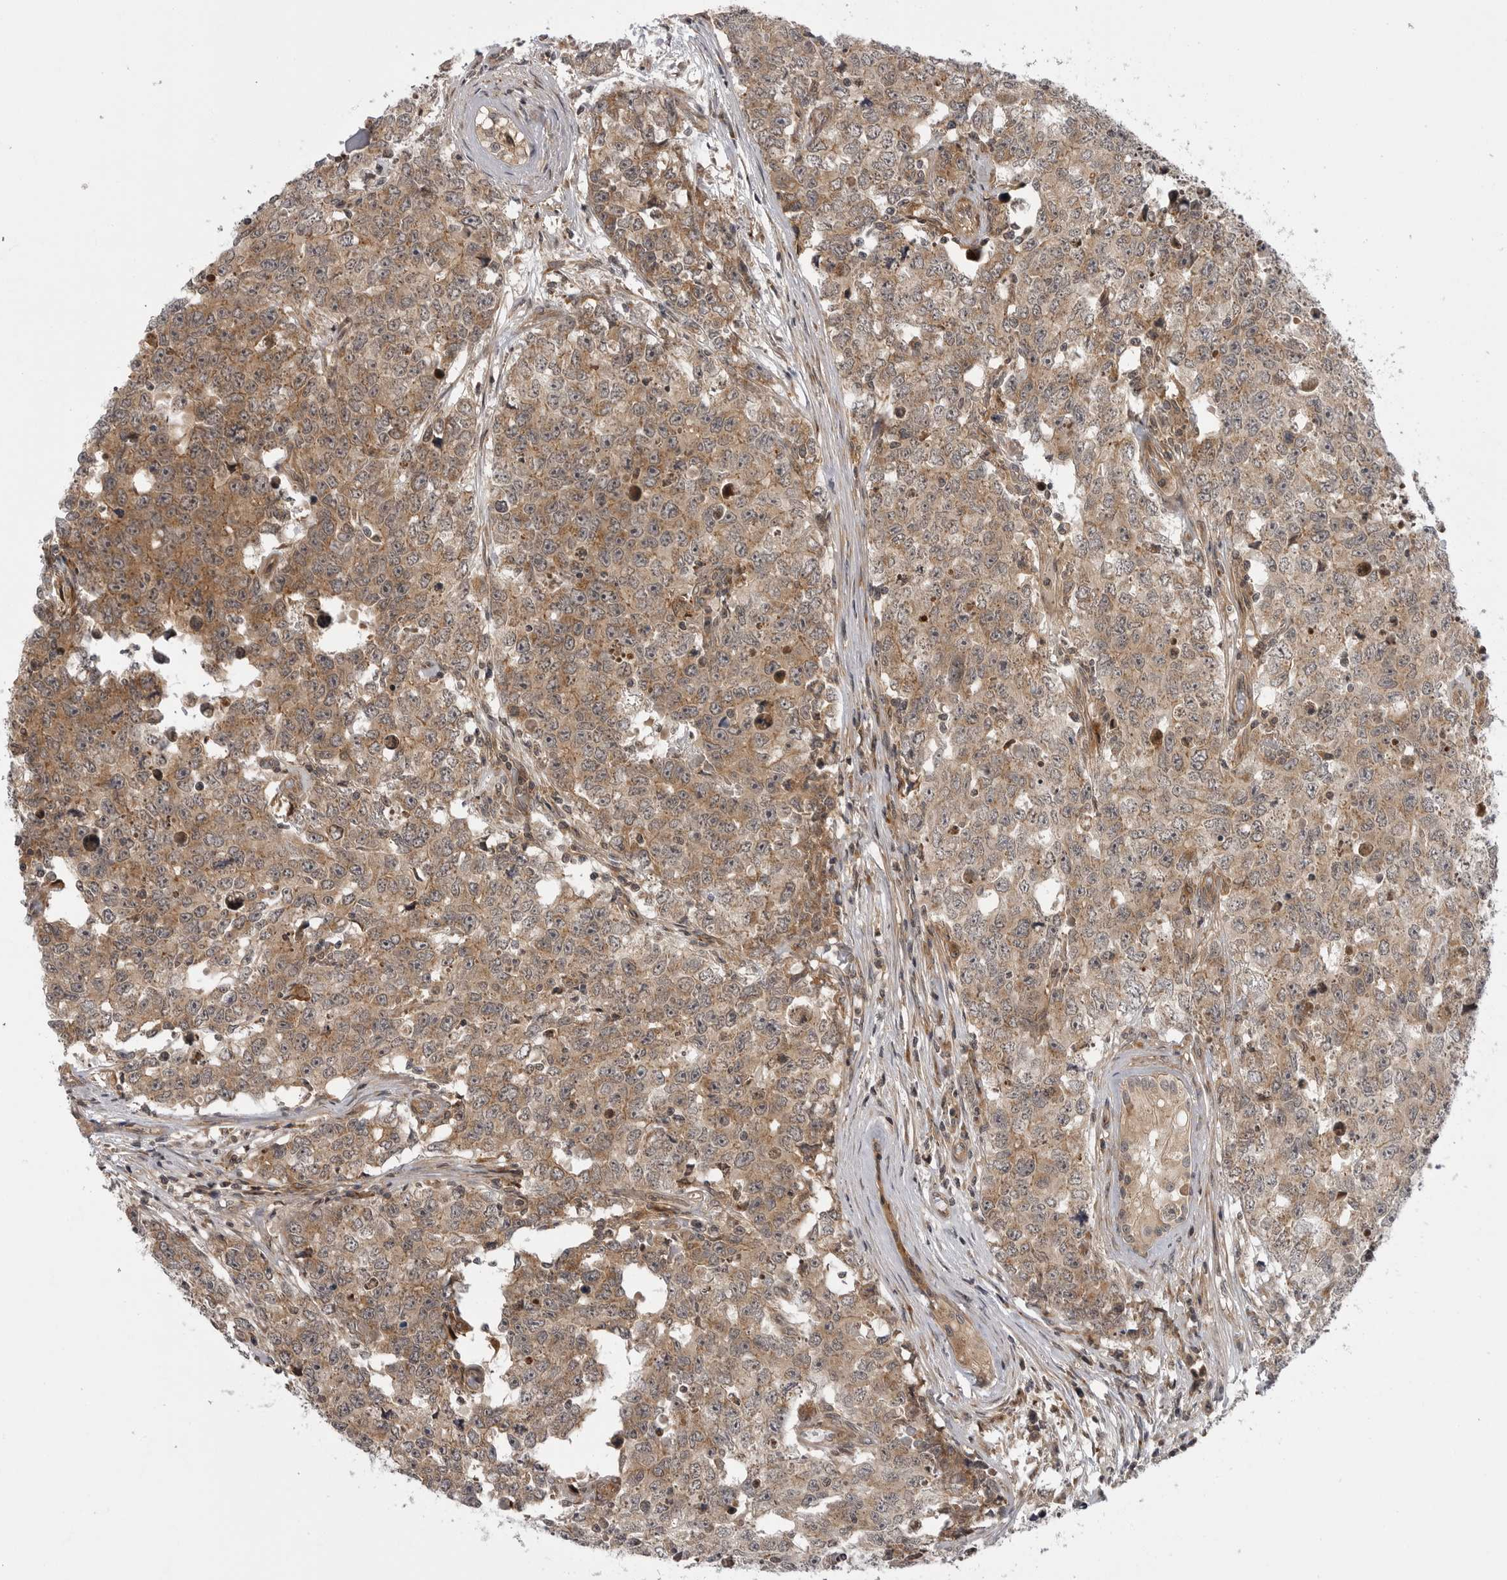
{"staining": {"intensity": "moderate", "quantity": ">75%", "location": "cytoplasmic/membranous"}, "tissue": "testis cancer", "cell_type": "Tumor cells", "image_type": "cancer", "snomed": [{"axis": "morphology", "description": "Carcinoma, Embryonal, NOS"}, {"axis": "topography", "description": "Testis"}], "caption": "An immunohistochemistry (IHC) micrograph of neoplastic tissue is shown. Protein staining in brown shows moderate cytoplasmic/membranous positivity in testis cancer (embryonal carcinoma) within tumor cells. (Stains: DAB (3,3'-diaminobenzidine) in brown, nuclei in blue, Microscopy: brightfield microscopy at high magnification).", "gene": "LRRC45", "patient": {"sex": "male", "age": 28}}